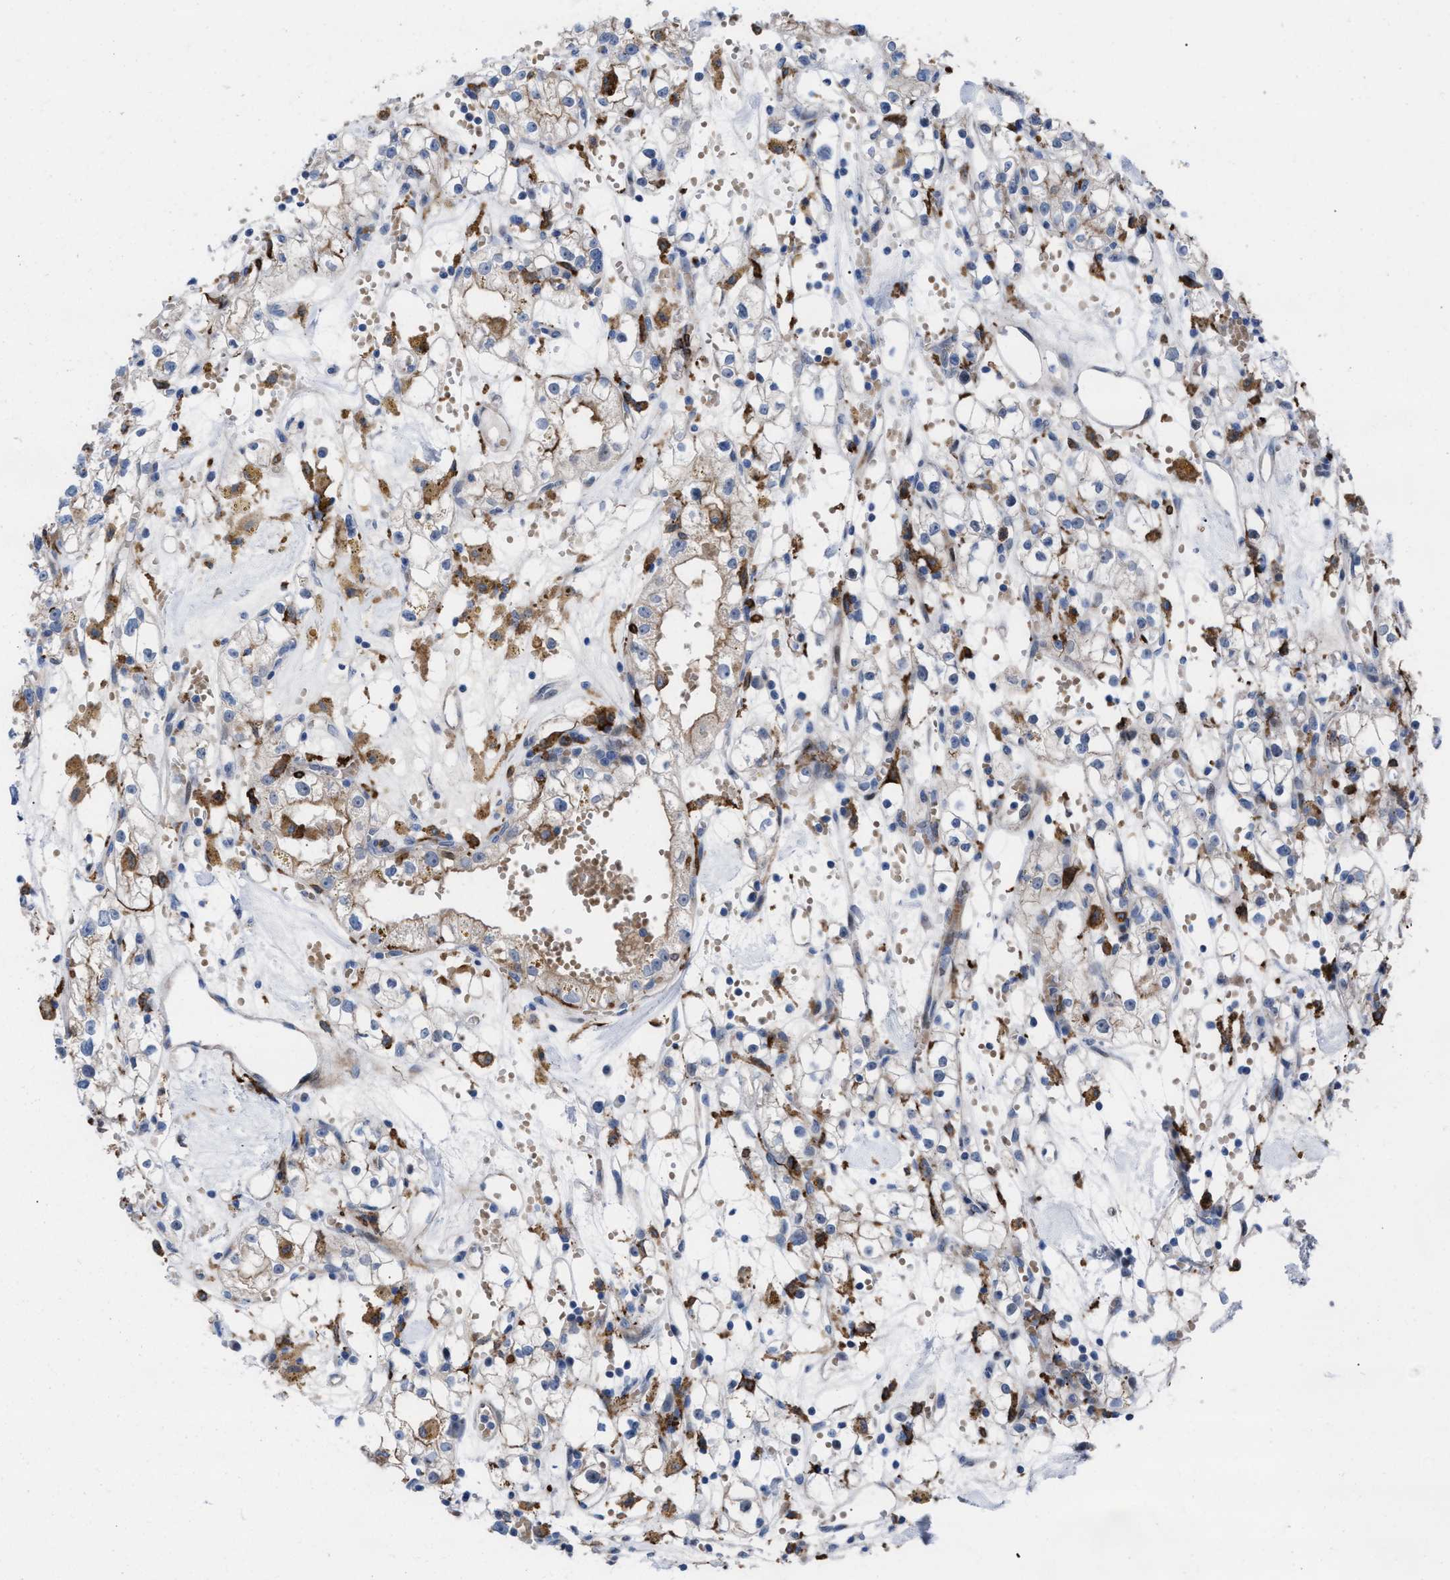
{"staining": {"intensity": "negative", "quantity": "none", "location": "none"}, "tissue": "renal cancer", "cell_type": "Tumor cells", "image_type": "cancer", "snomed": [{"axis": "morphology", "description": "Adenocarcinoma, NOS"}, {"axis": "topography", "description": "Kidney"}], "caption": "The histopathology image shows no staining of tumor cells in renal cancer. (DAB IHC visualized using brightfield microscopy, high magnification).", "gene": "SLC47A1", "patient": {"sex": "male", "age": 56}}